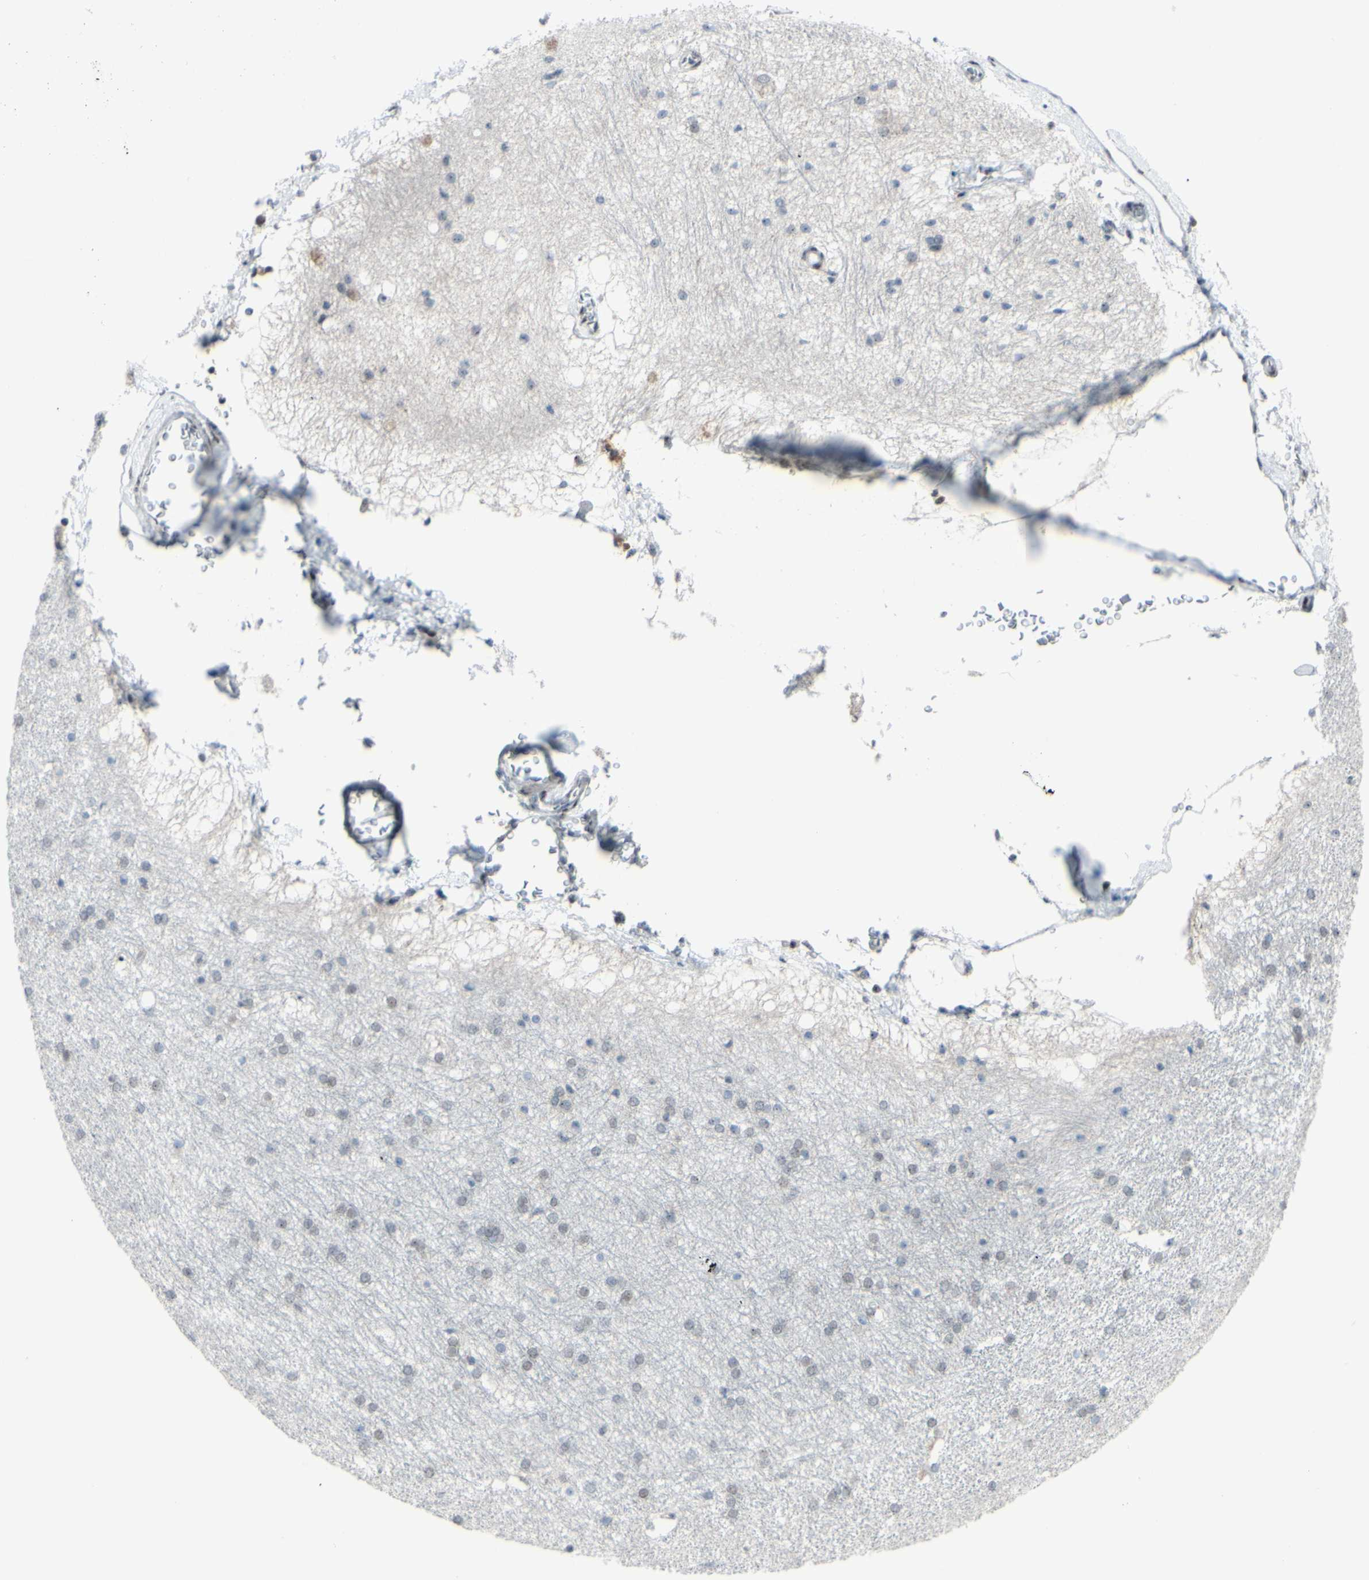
{"staining": {"intensity": "weak", "quantity": "25%-75%", "location": "nuclear"}, "tissue": "hippocampus", "cell_type": "Glial cells", "image_type": "normal", "snomed": [{"axis": "morphology", "description": "Normal tissue, NOS"}, {"axis": "topography", "description": "Hippocampus"}], "caption": "Protein expression analysis of benign hippocampus reveals weak nuclear expression in approximately 25%-75% of glial cells.", "gene": "POLR1A", "patient": {"sex": "female", "age": 19}}